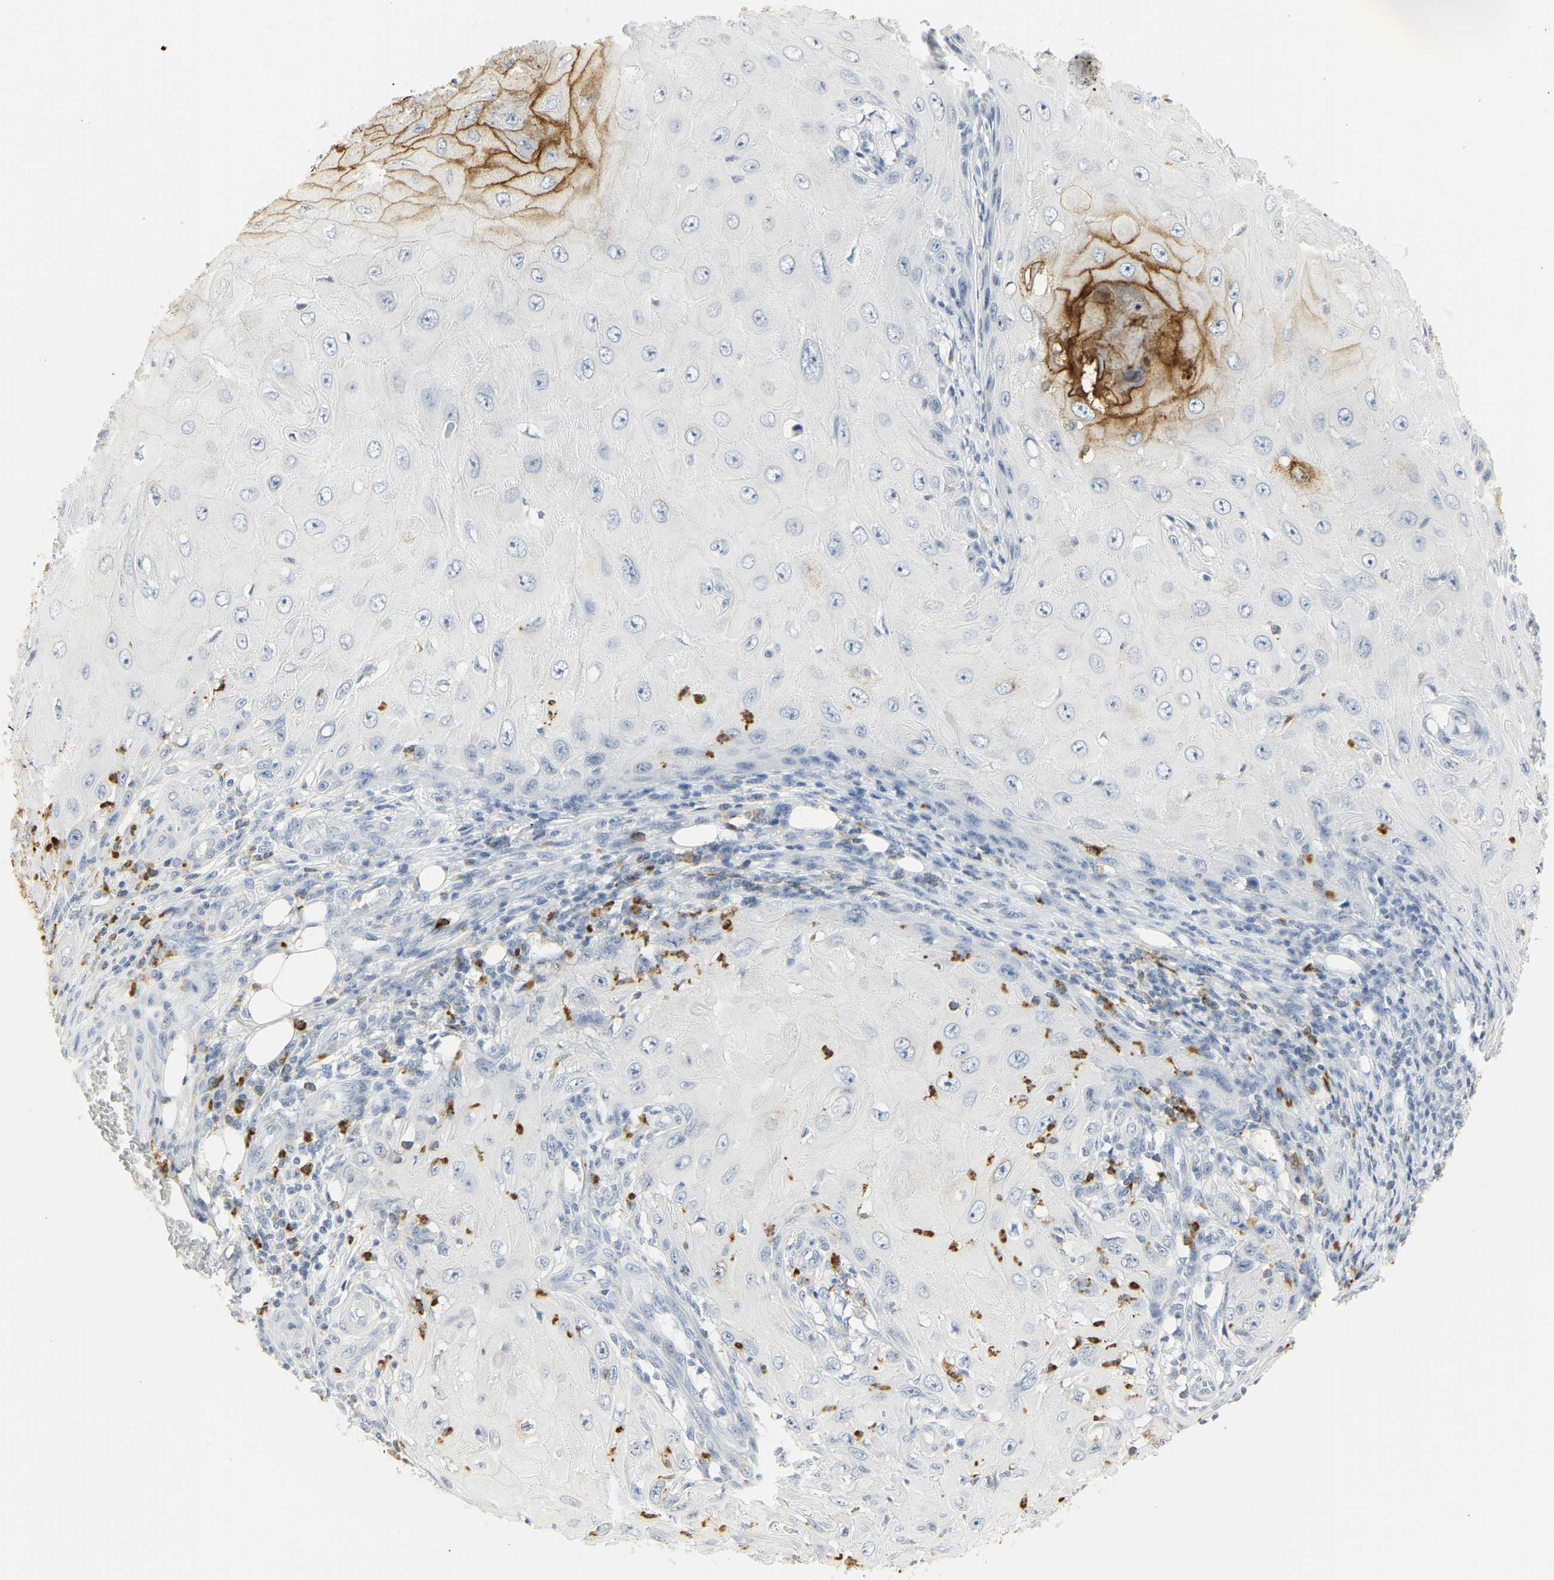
{"staining": {"intensity": "strong", "quantity": "<25%", "location": "cytoplasmic/membranous"}, "tissue": "skin cancer", "cell_type": "Tumor cells", "image_type": "cancer", "snomed": [{"axis": "morphology", "description": "Squamous cell carcinoma, NOS"}, {"axis": "topography", "description": "Skin"}], "caption": "There is medium levels of strong cytoplasmic/membranous positivity in tumor cells of skin cancer, as demonstrated by immunohistochemical staining (brown color).", "gene": "CEACAM5", "patient": {"sex": "female", "age": 73}}